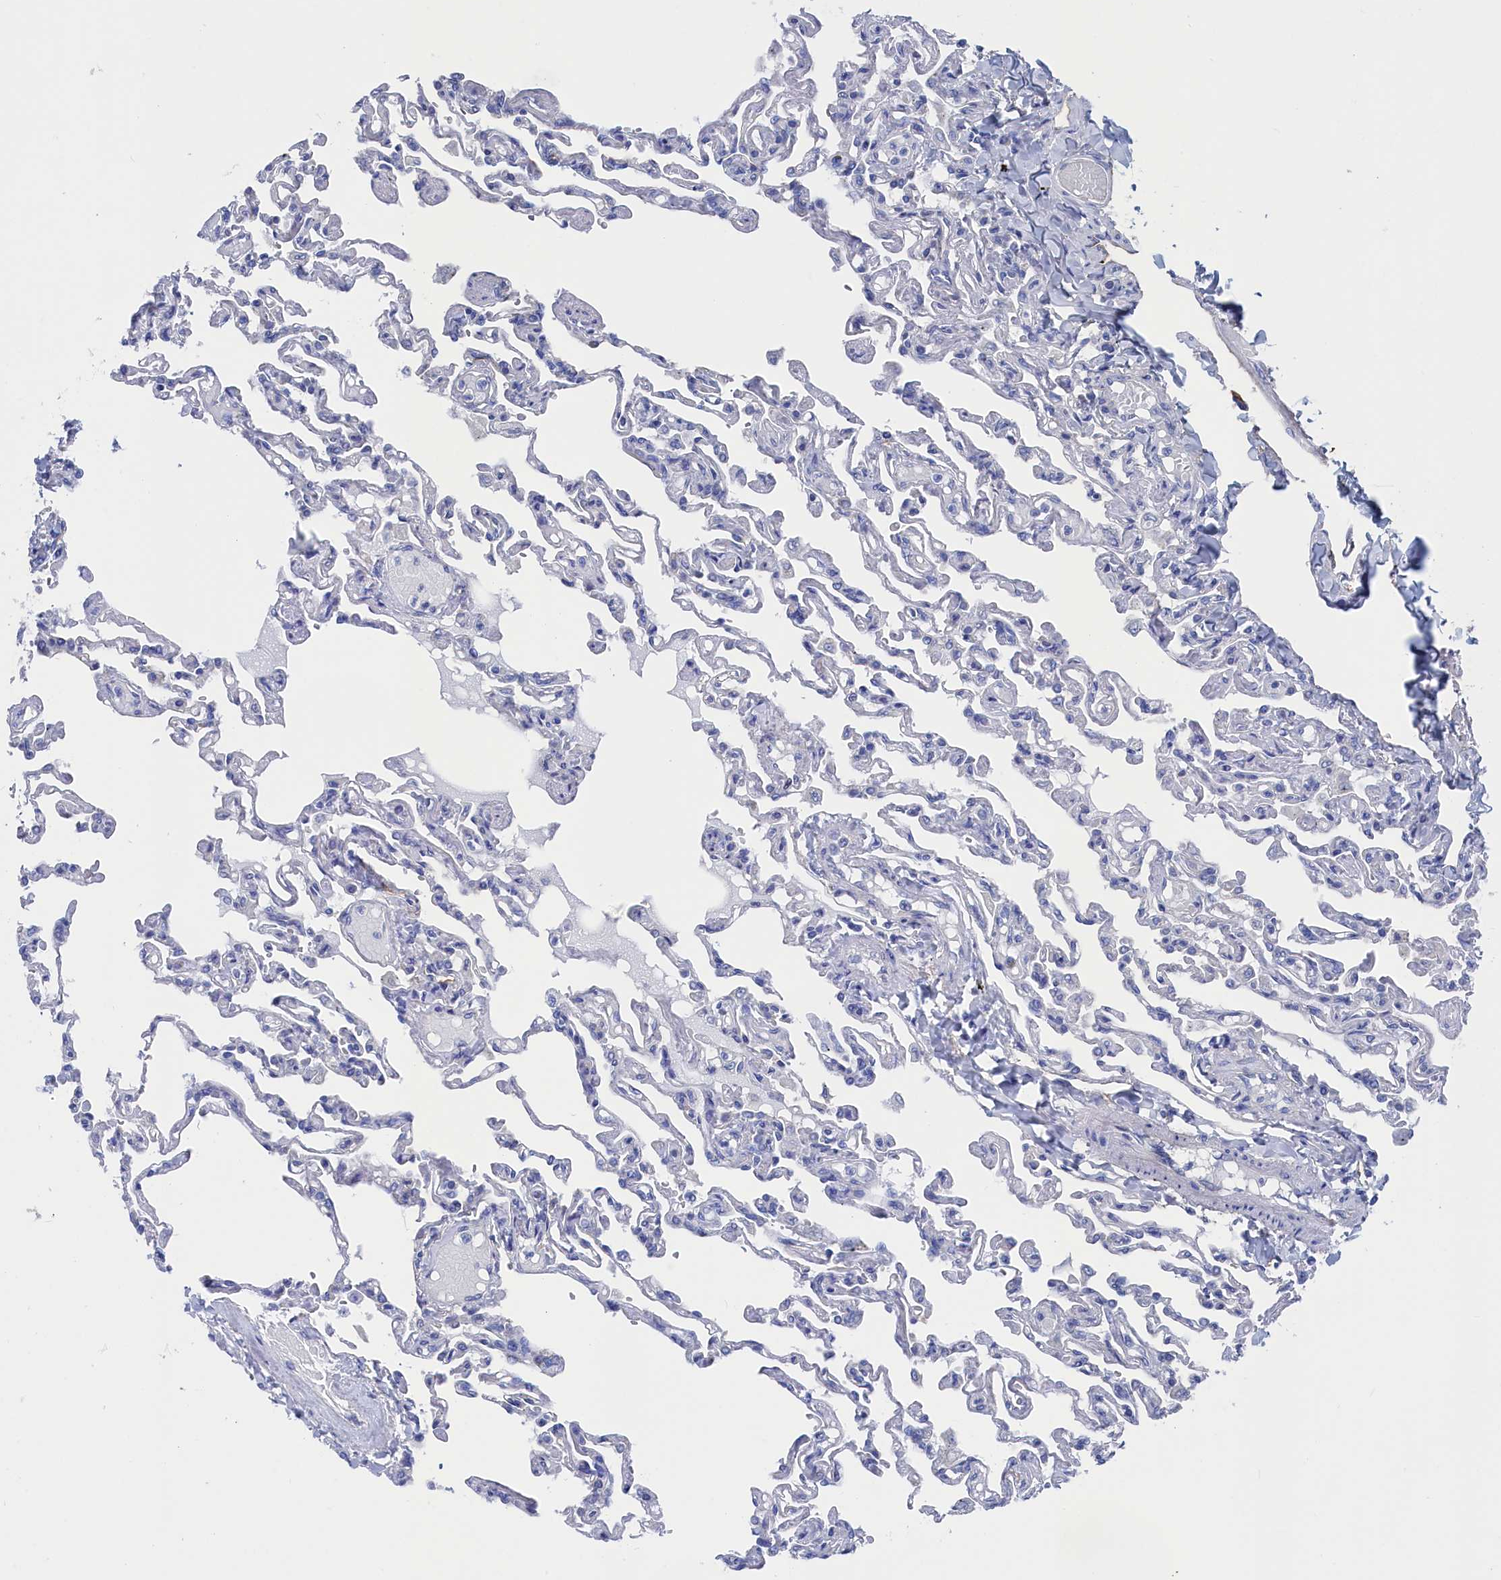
{"staining": {"intensity": "negative", "quantity": "none", "location": "none"}, "tissue": "lung", "cell_type": "Alveolar cells", "image_type": "normal", "snomed": [{"axis": "morphology", "description": "Normal tissue, NOS"}, {"axis": "topography", "description": "Lung"}], "caption": "Immunohistochemical staining of benign human lung exhibits no significant staining in alveolar cells.", "gene": "TMOD2", "patient": {"sex": "male", "age": 21}}